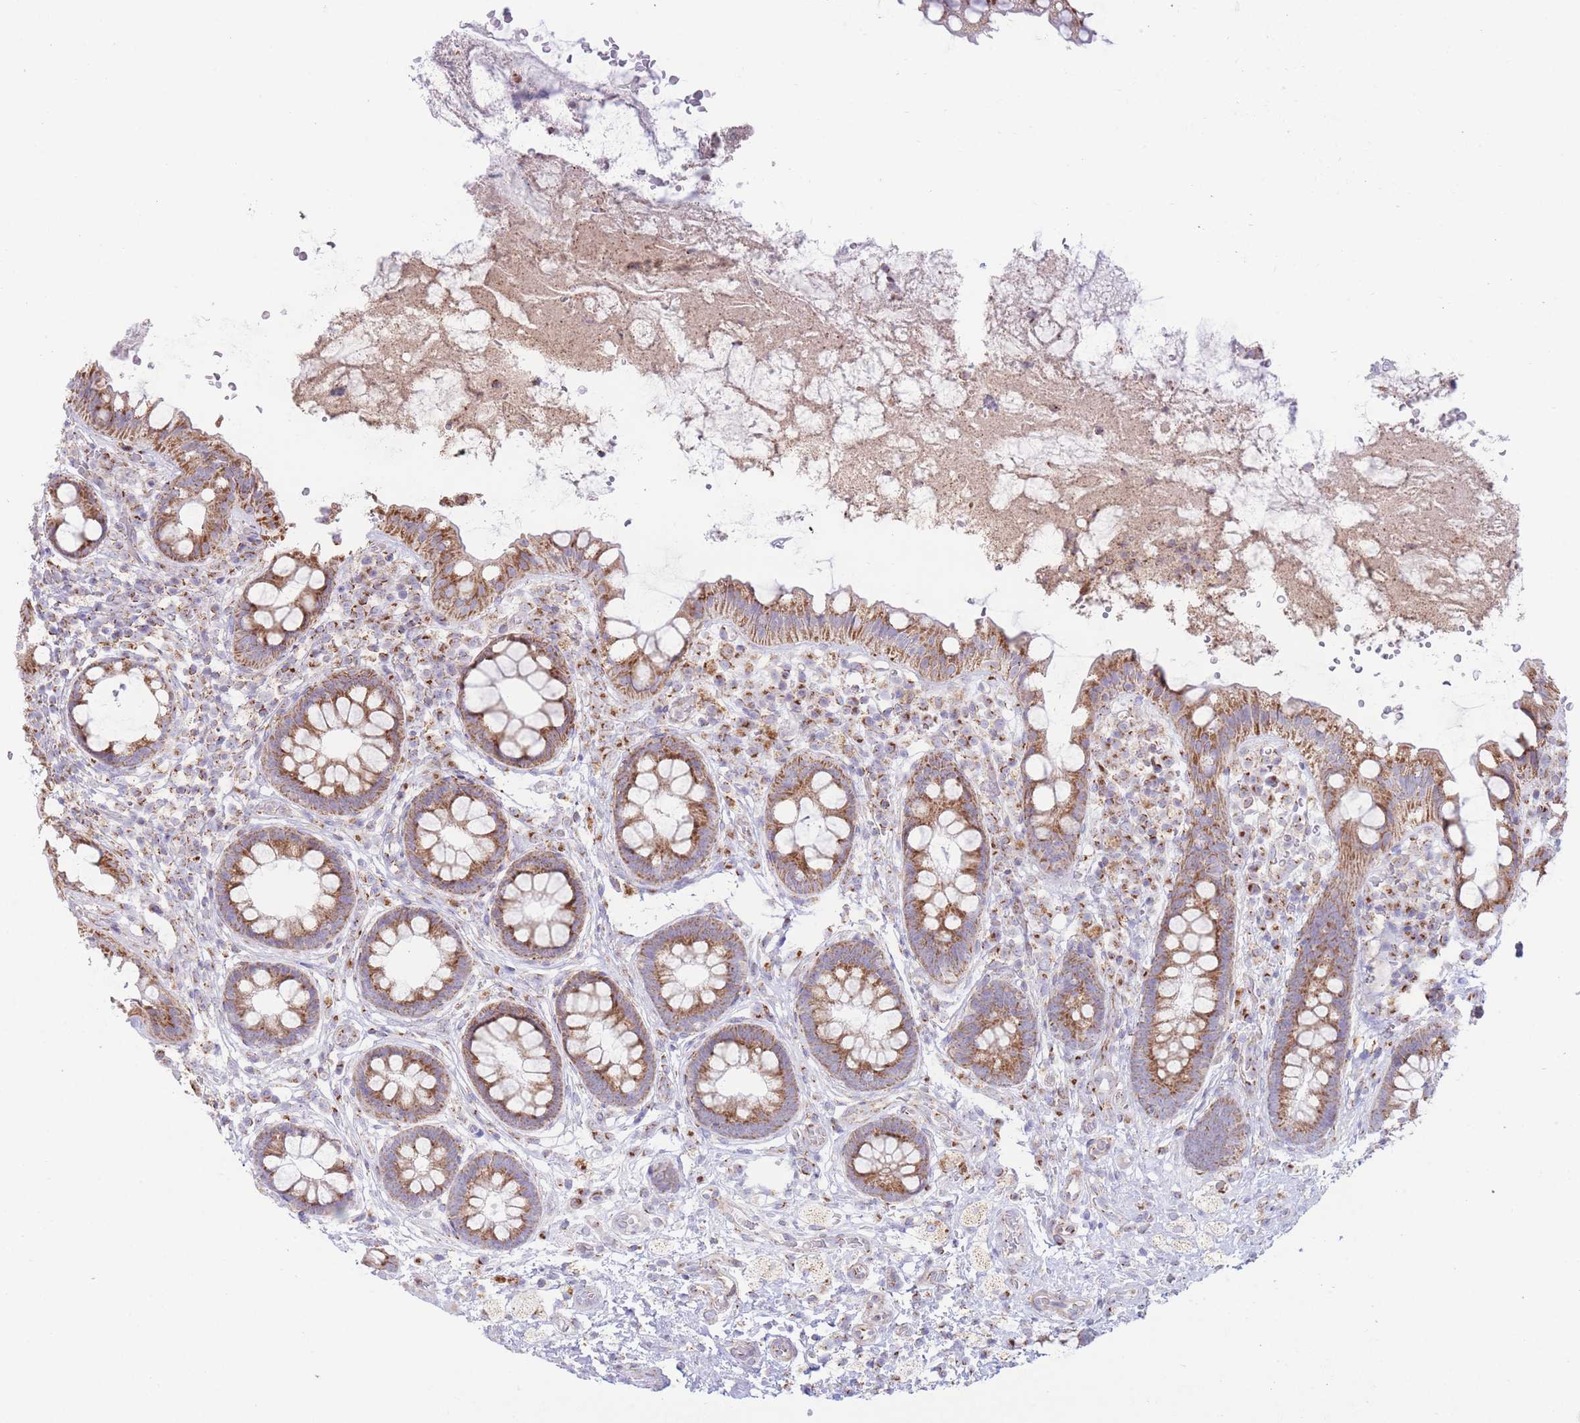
{"staining": {"intensity": "strong", "quantity": ">75%", "location": "cytoplasmic/membranous"}, "tissue": "rectum", "cell_type": "Glandular cells", "image_type": "normal", "snomed": [{"axis": "morphology", "description": "Normal tissue, NOS"}, {"axis": "topography", "description": "Rectum"}, {"axis": "topography", "description": "Peripheral nerve tissue"}], "caption": "Strong cytoplasmic/membranous positivity is seen in about >75% of glandular cells in unremarkable rectum. (Stains: DAB (3,3'-diaminobenzidine) in brown, nuclei in blue, Microscopy: brightfield microscopy at high magnification).", "gene": "MPND", "patient": {"sex": "female", "age": 69}}